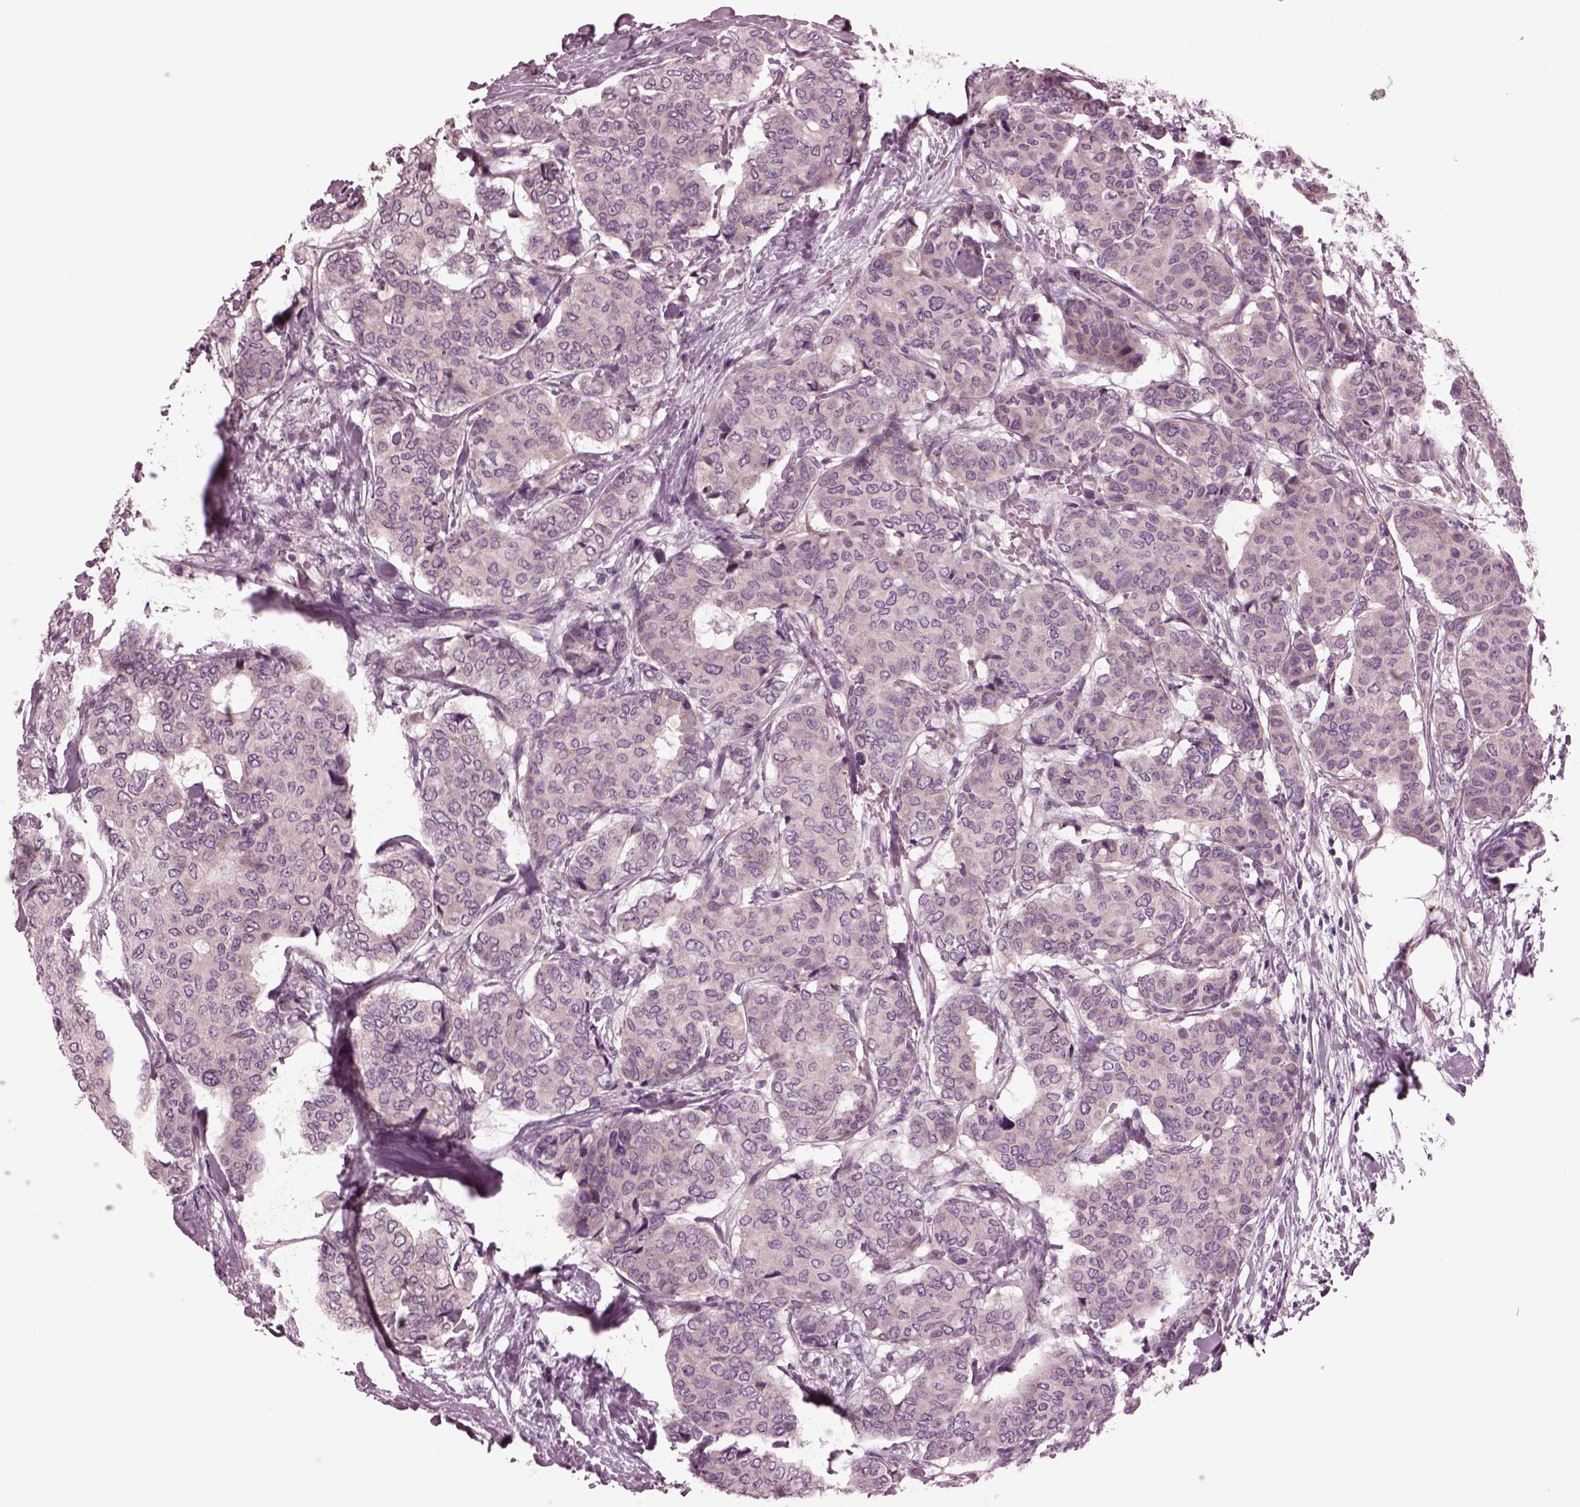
{"staining": {"intensity": "weak", "quantity": "25%-75%", "location": "cytoplasmic/membranous"}, "tissue": "breast cancer", "cell_type": "Tumor cells", "image_type": "cancer", "snomed": [{"axis": "morphology", "description": "Duct carcinoma"}, {"axis": "topography", "description": "Breast"}], "caption": "Immunohistochemical staining of breast cancer (invasive ductal carcinoma) displays low levels of weak cytoplasmic/membranous positivity in approximately 25%-75% of tumor cells.", "gene": "AP4M1", "patient": {"sex": "female", "age": 75}}